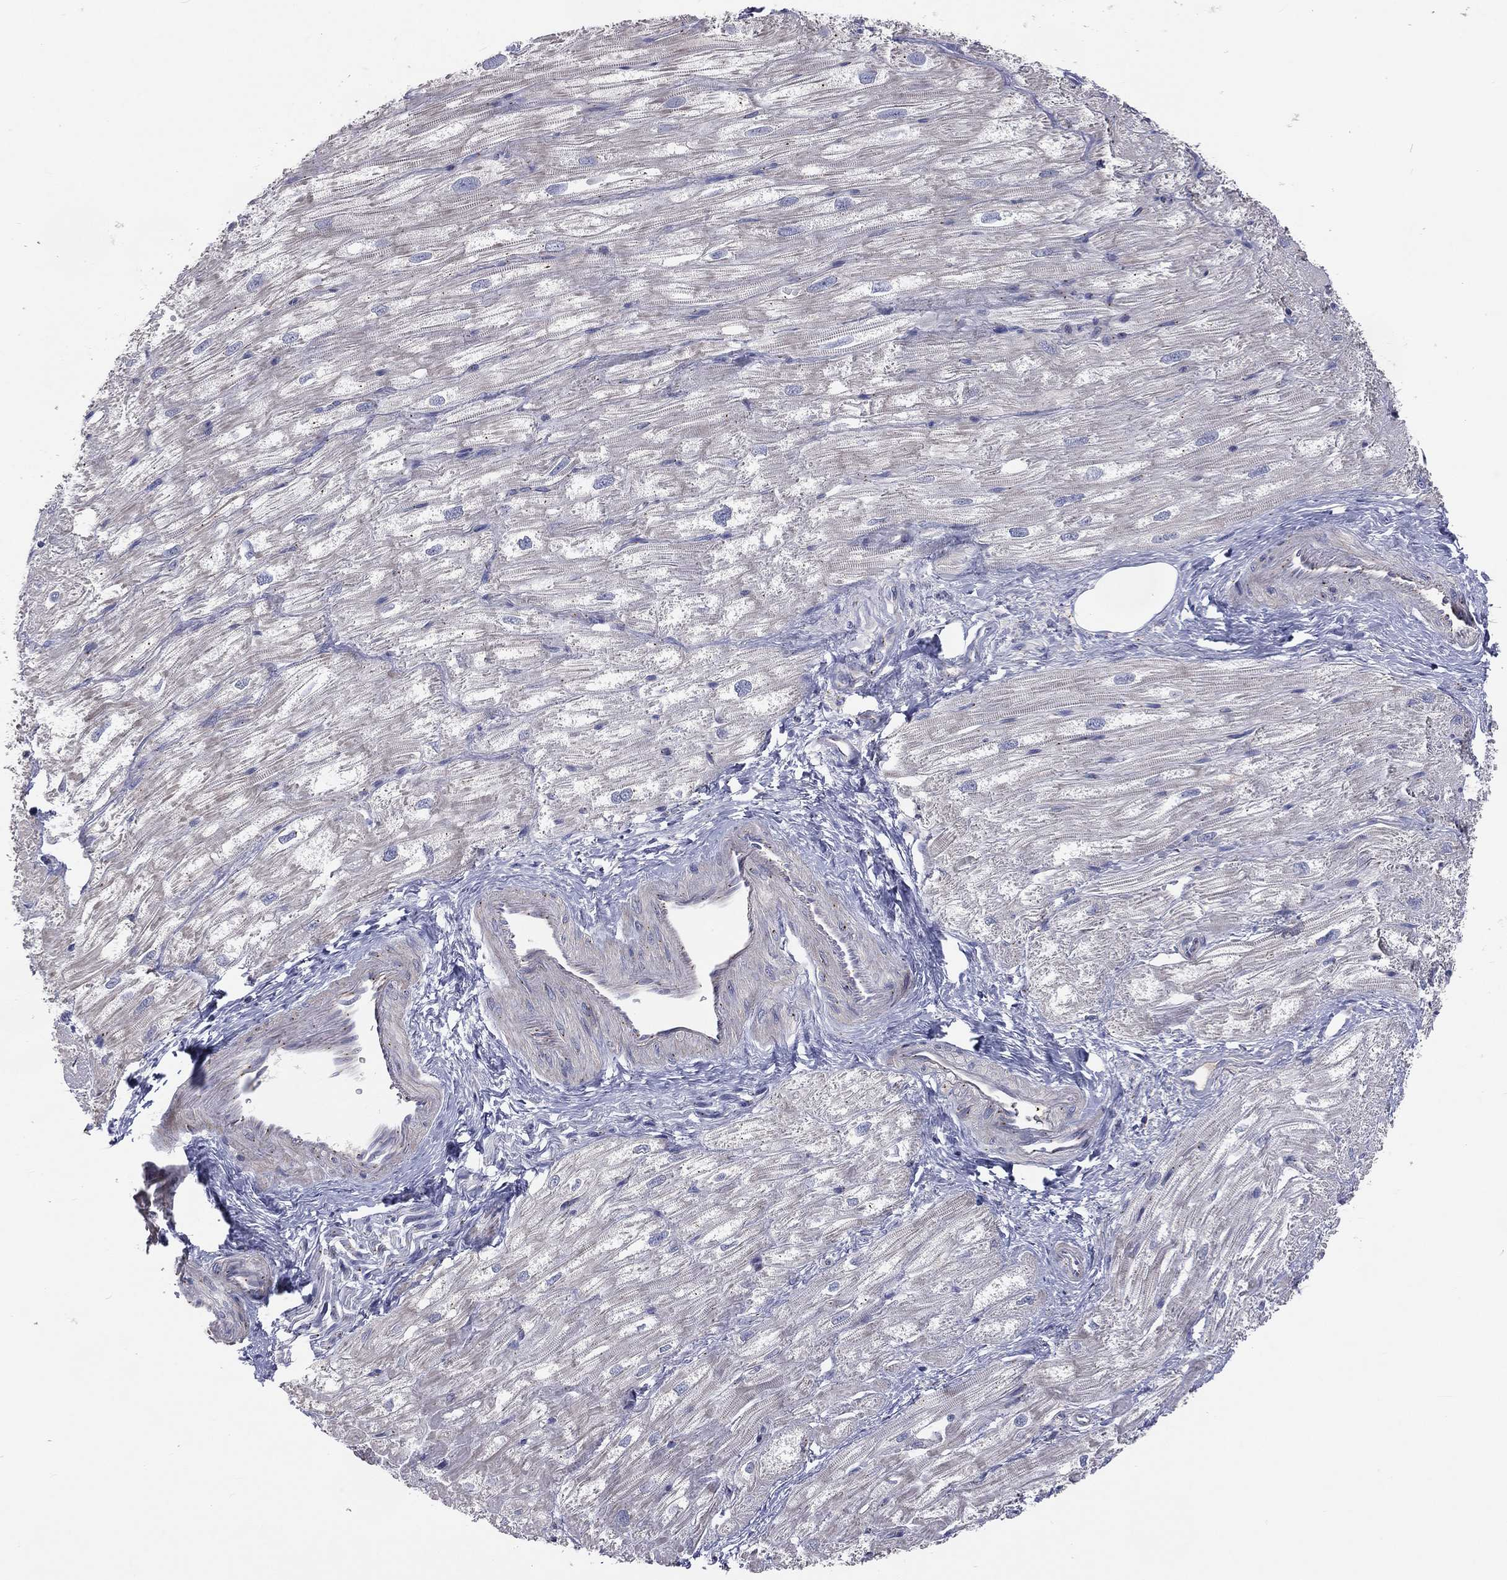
{"staining": {"intensity": "weak", "quantity": "25%-75%", "location": "cytoplasmic/membranous"}, "tissue": "heart muscle", "cell_type": "Cardiomyocytes", "image_type": "normal", "snomed": [{"axis": "morphology", "description": "Normal tissue, NOS"}, {"axis": "topography", "description": "Heart"}], "caption": "Brown immunohistochemical staining in normal heart muscle exhibits weak cytoplasmic/membranous positivity in about 25%-75% of cardiomyocytes.", "gene": "CROCC", "patient": {"sex": "male", "age": 62}}